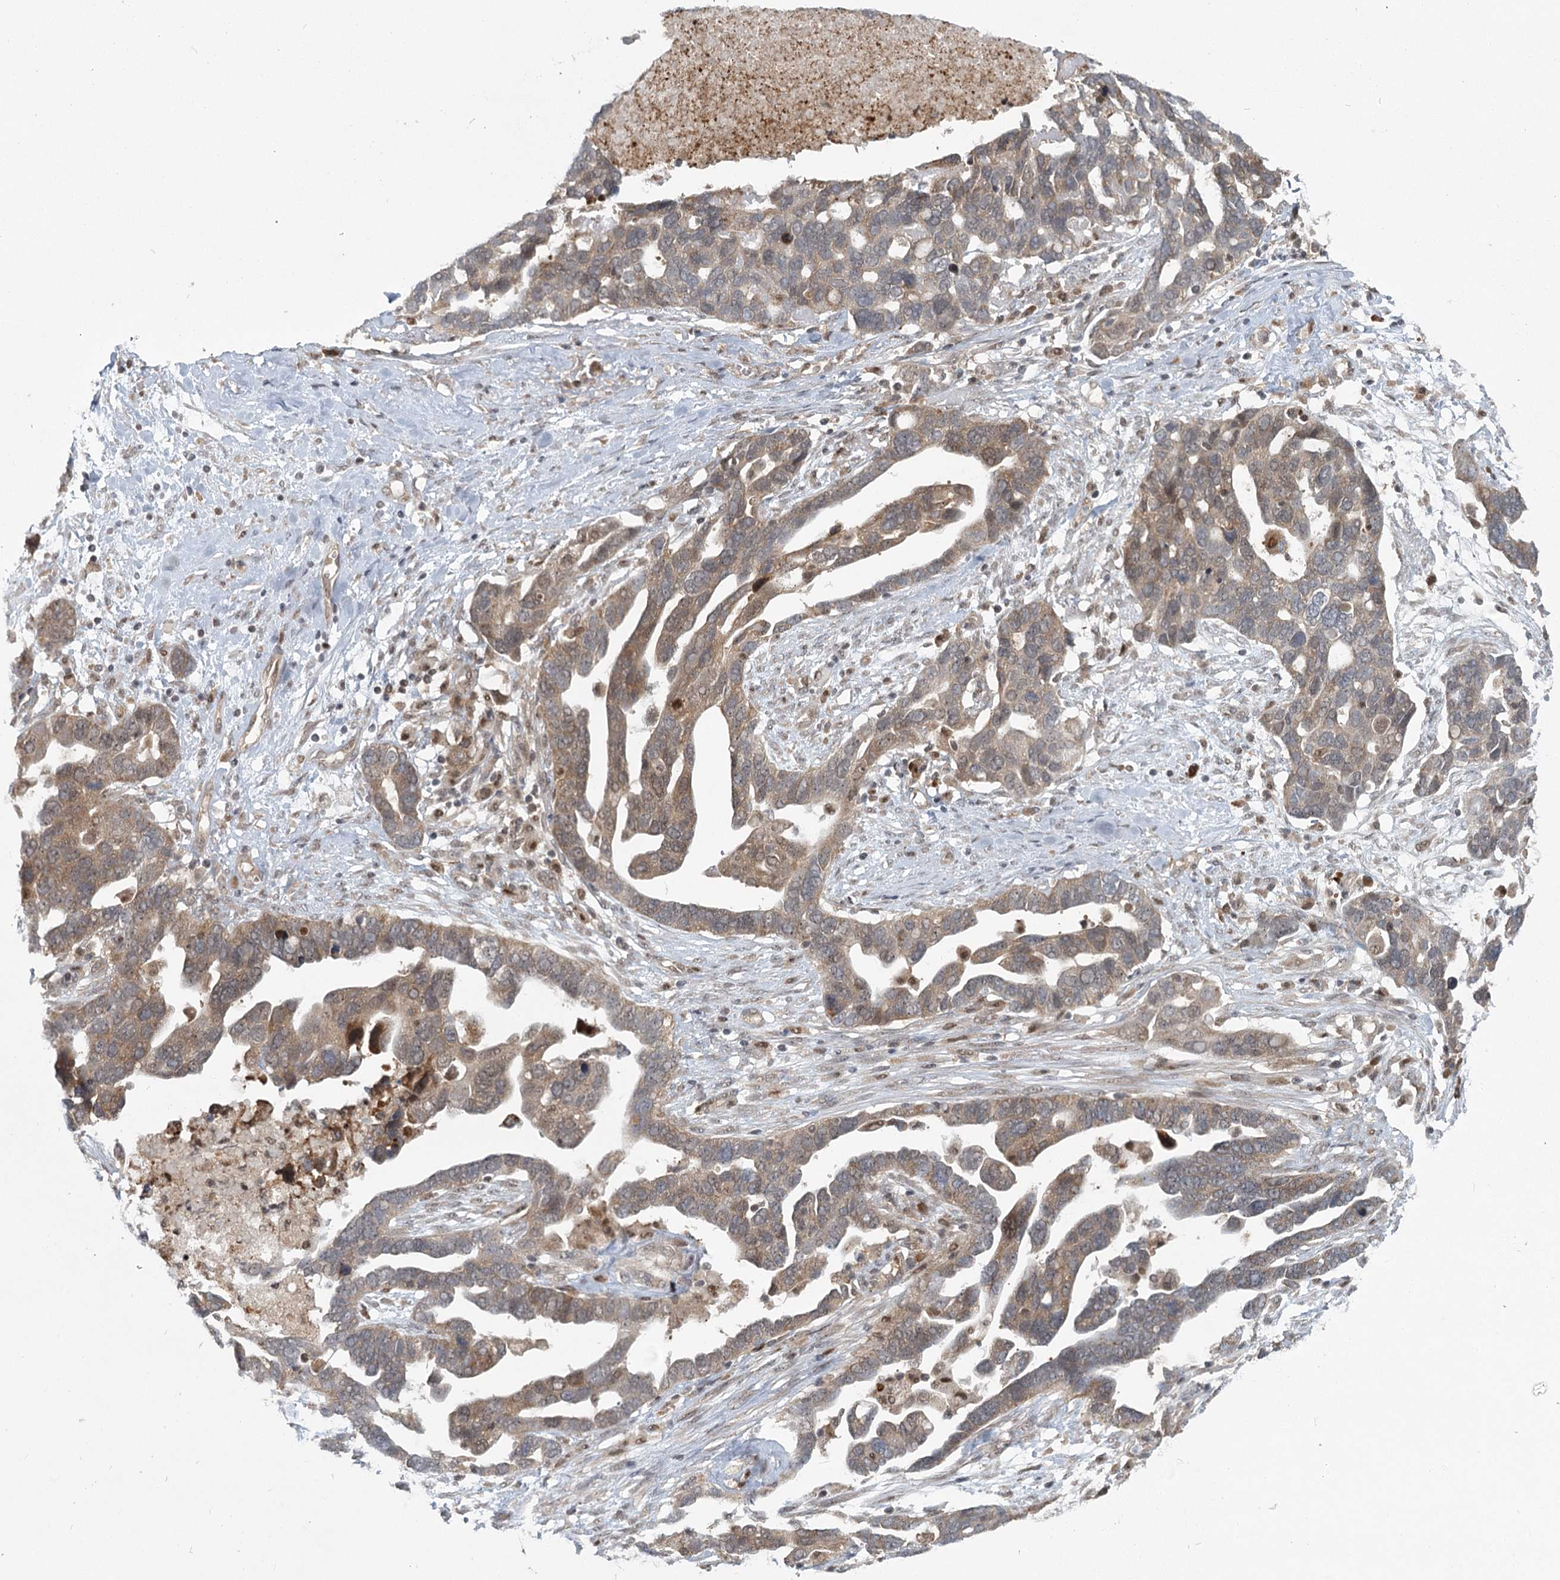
{"staining": {"intensity": "moderate", "quantity": ">75%", "location": "cytoplasmic/membranous"}, "tissue": "ovarian cancer", "cell_type": "Tumor cells", "image_type": "cancer", "snomed": [{"axis": "morphology", "description": "Cystadenocarcinoma, serous, NOS"}, {"axis": "topography", "description": "Ovary"}], "caption": "A micrograph of human ovarian serous cystadenocarcinoma stained for a protein reveals moderate cytoplasmic/membranous brown staining in tumor cells. Using DAB (brown) and hematoxylin (blue) stains, captured at high magnification using brightfield microscopy.", "gene": "THNSL1", "patient": {"sex": "female", "age": 54}}